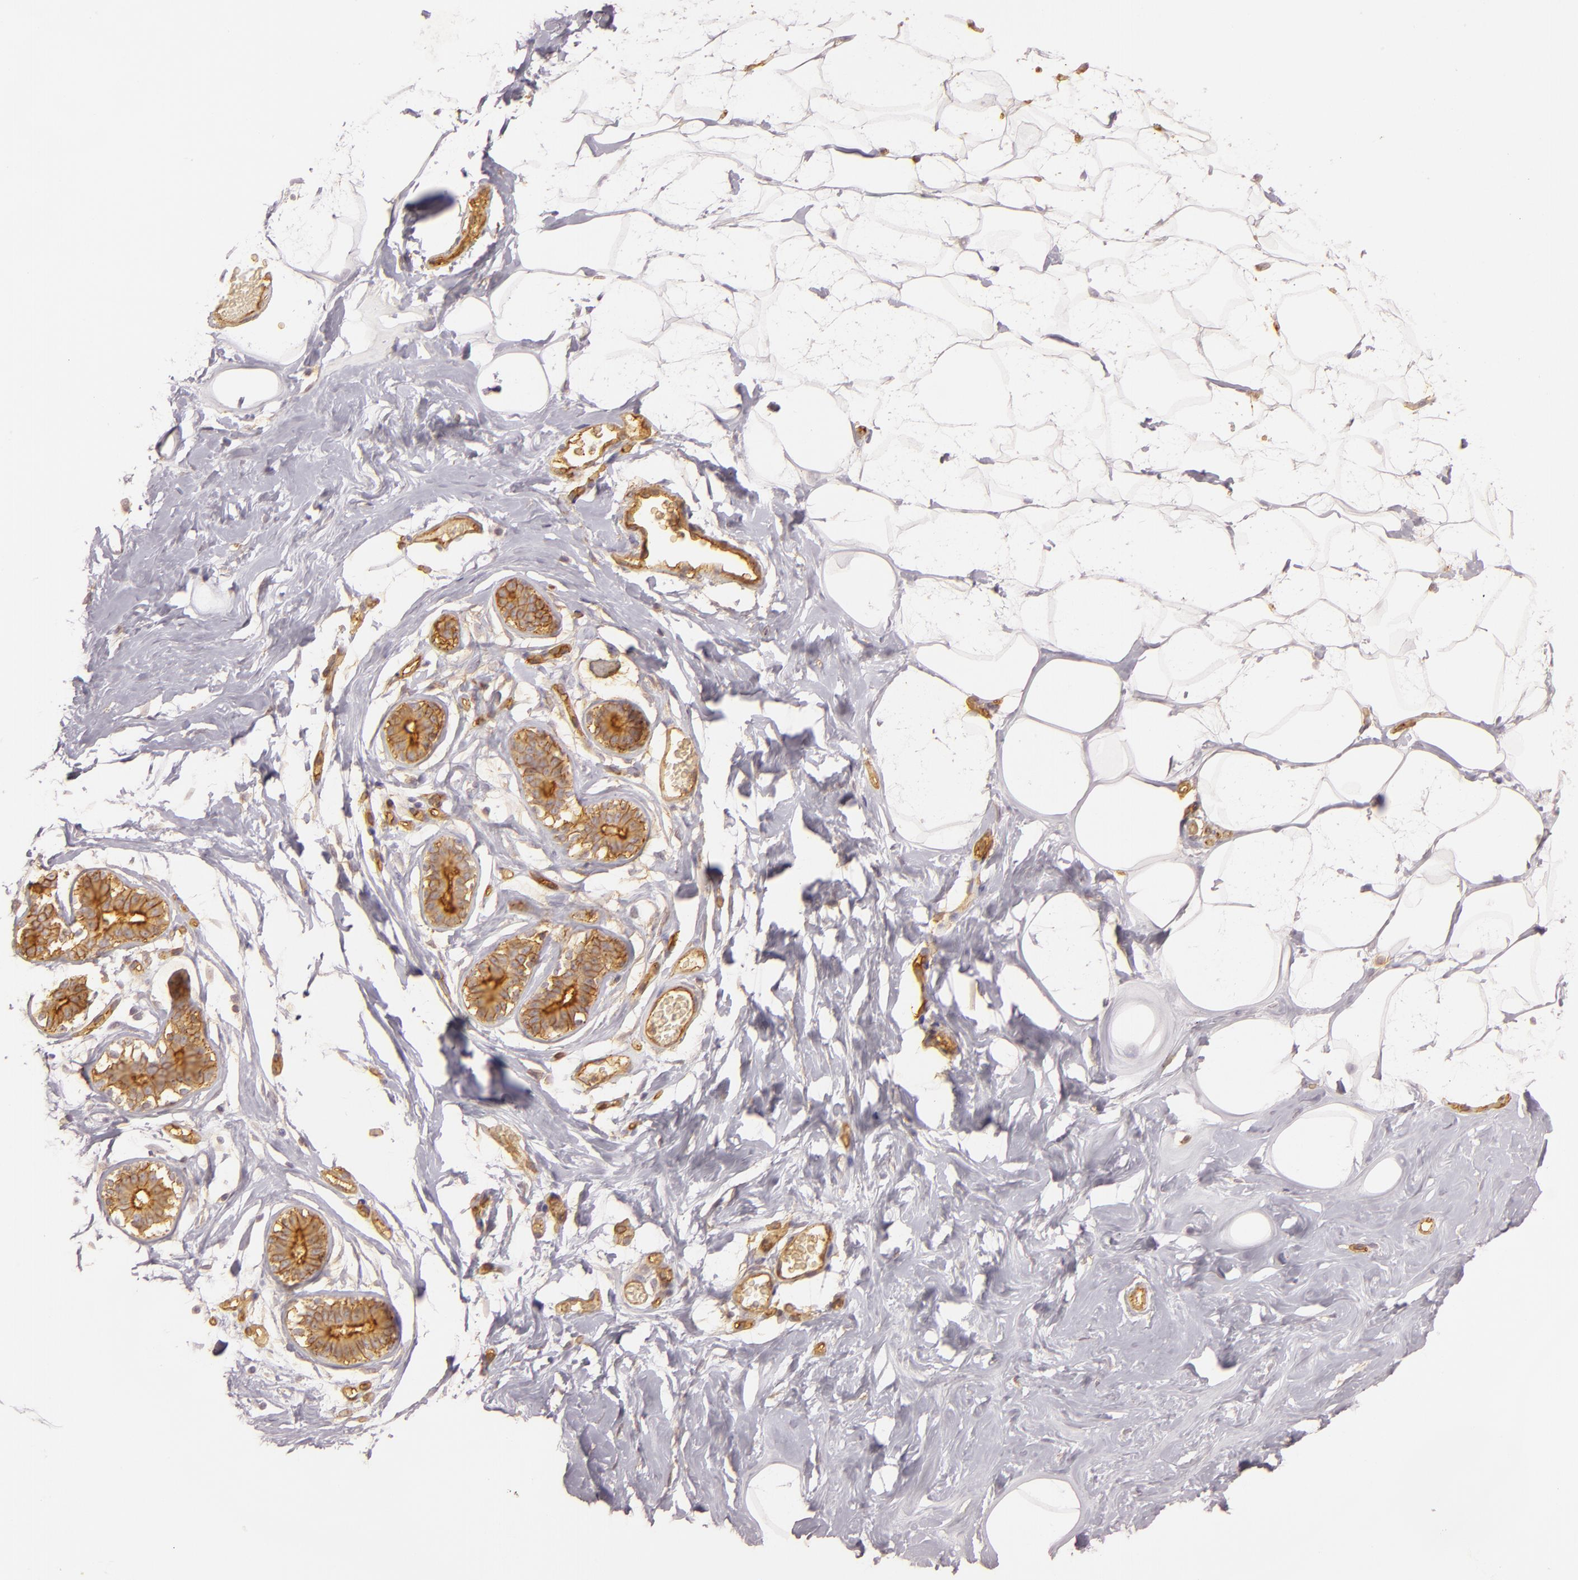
{"staining": {"intensity": "negative", "quantity": "none", "location": "none"}, "tissue": "breast", "cell_type": "Adipocytes", "image_type": "normal", "snomed": [{"axis": "morphology", "description": "Normal tissue, NOS"}, {"axis": "morphology", "description": "Fibrosis, NOS"}, {"axis": "topography", "description": "Breast"}], "caption": "Immunohistochemistry (IHC) micrograph of benign breast stained for a protein (brown), which exhibits no positivity in adipocytes.", "gene": "CD59", "patient": {"sex": "female", "age": 39}}